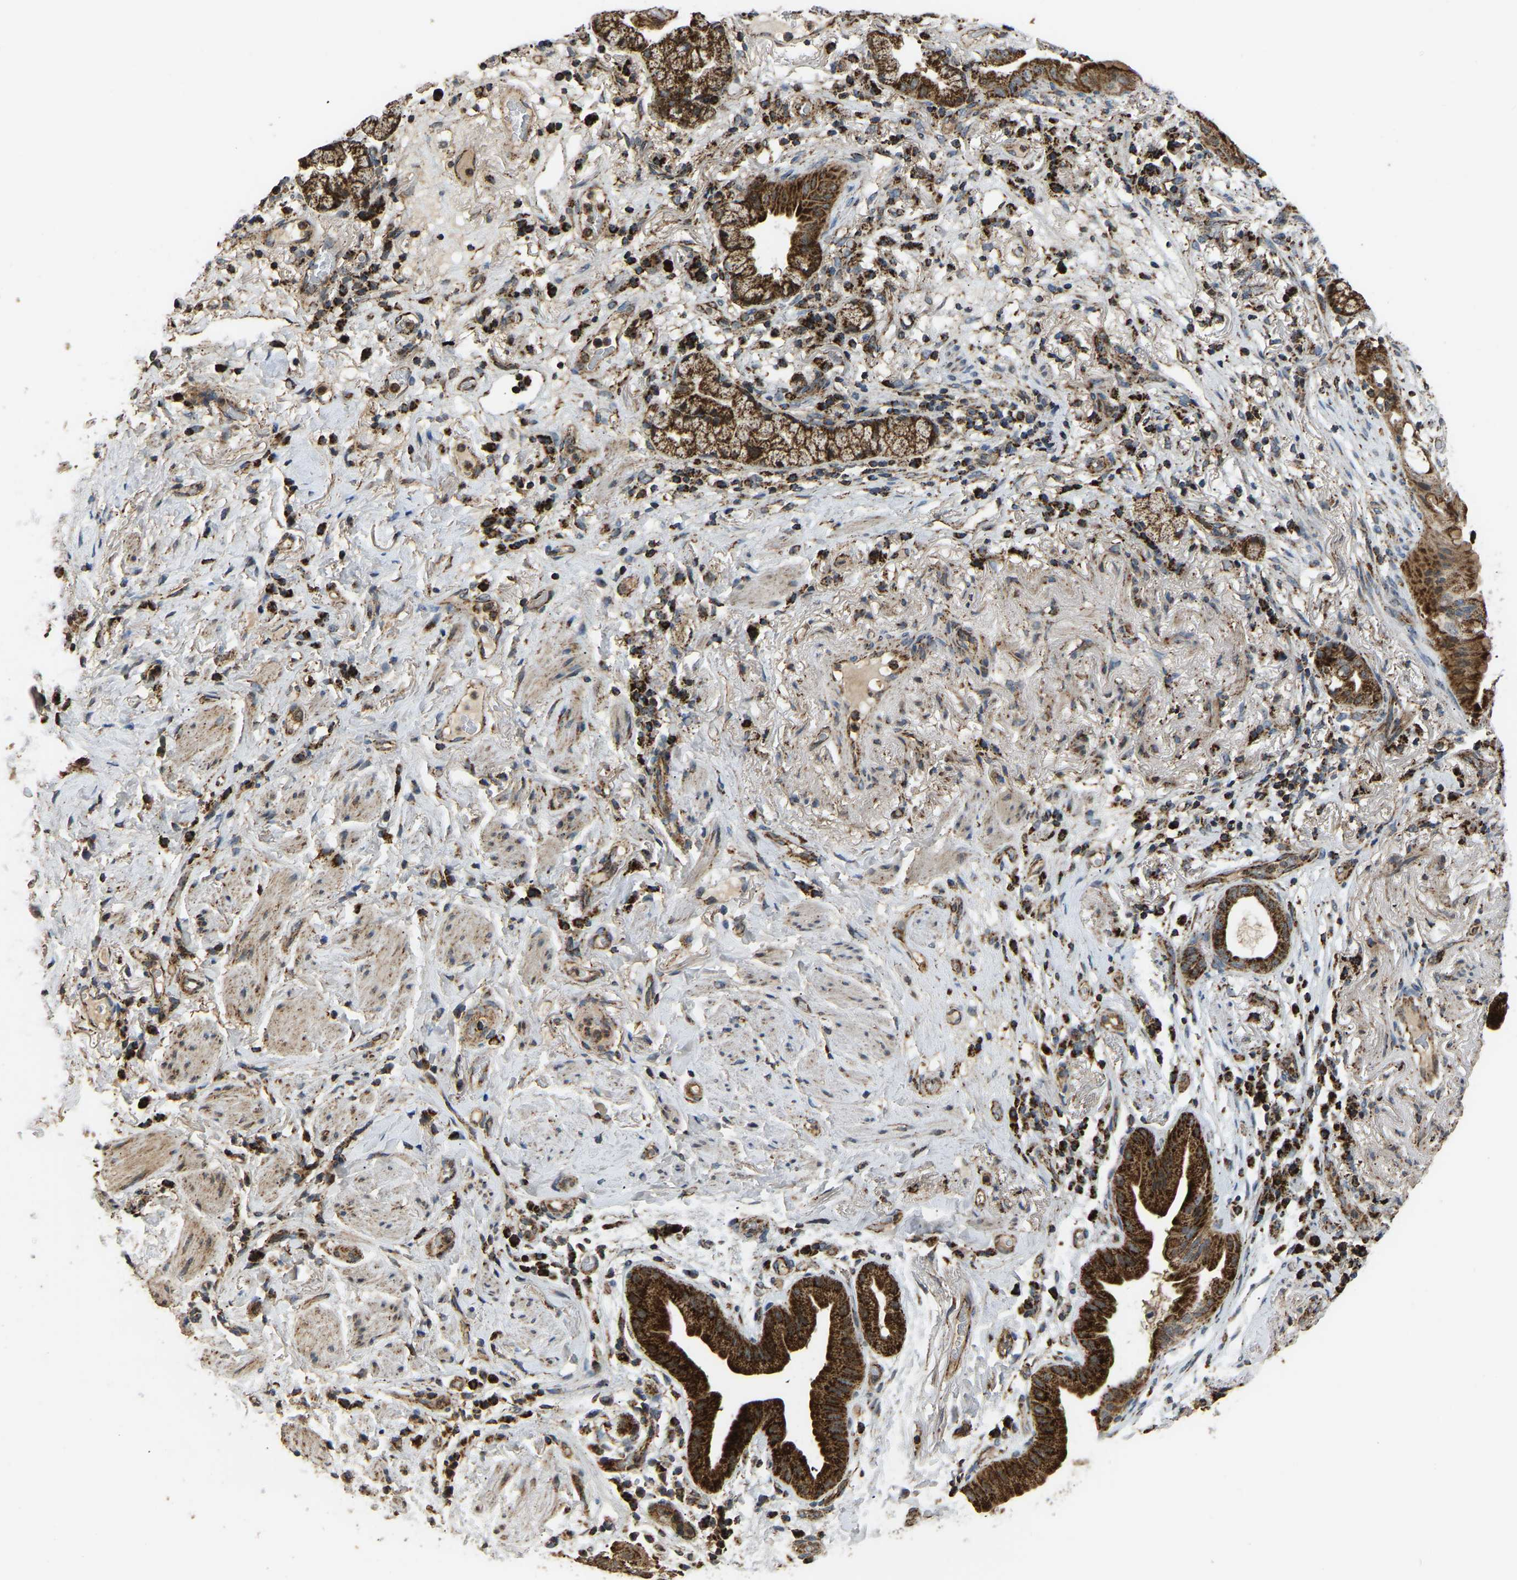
{"staining": {"intensity": "strong", "quantity": ">75%", "location": "cytoplasmic/membranous"}, "tissue": "lung cancer", "cell_type": "Tumor cells", "image_type": "cancer", "snomed": [{"axis": "morphology", "description": "Normal tissue, NOS"}, {"axis": "morphology", "description": "Adenocarcinoma, NOS"}, {"axis": "topography", "description": "Bronchus"}, {"axis": "topography", "description": "Lung"}], "caption": "Lung cancer (adenocarcinoma) was stained to show a protein in brown. There is high levels of strong cytoplasmic/membranous positivity in about >75% of tumor cells.", "gene": "TUFM", "patient": {"sex": "female", "age": 70}}